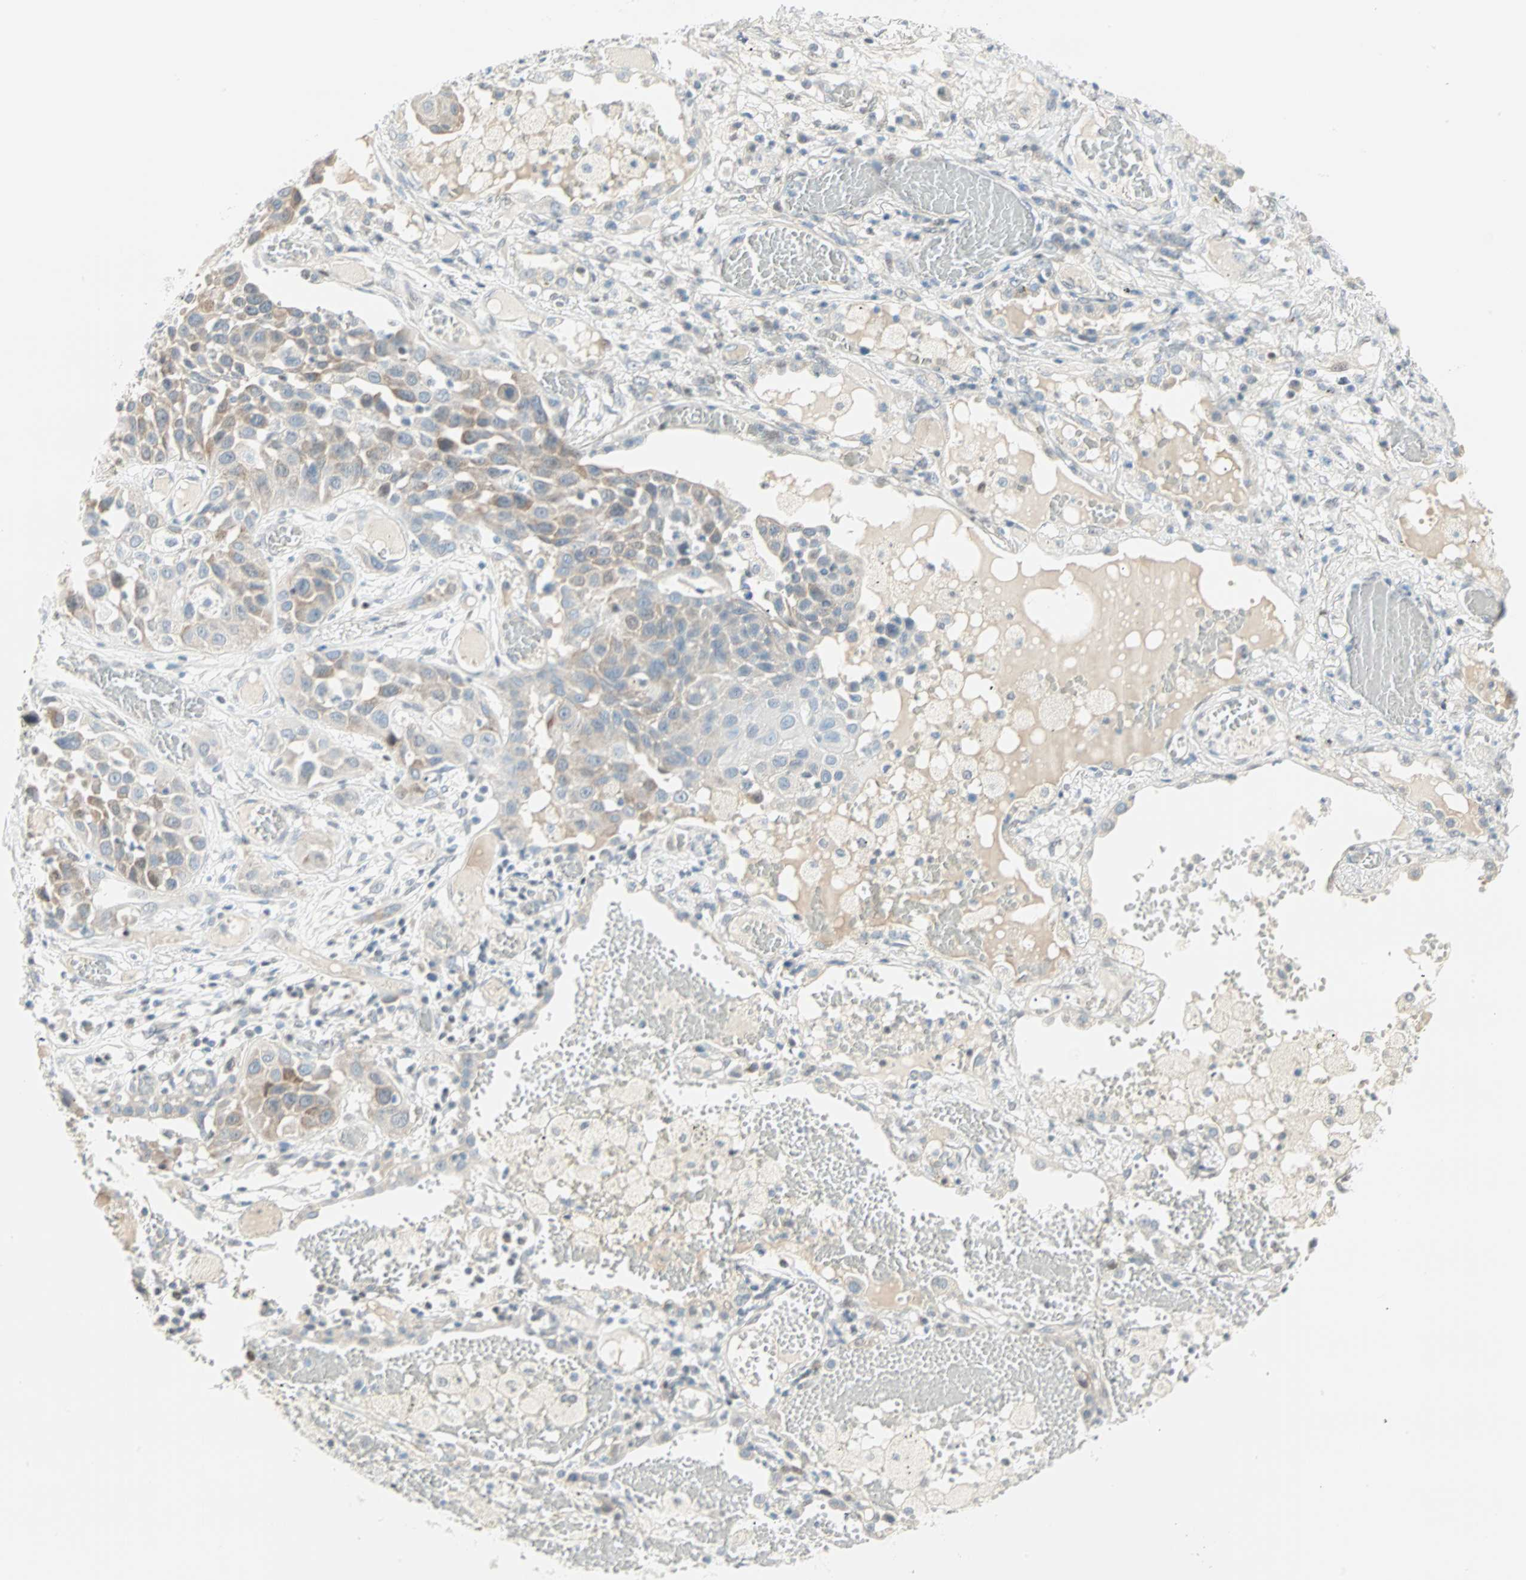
{"staining": {"intensity": "weak", "quantity": "<25%", "location": "cytoplasmic/membranous"}, "tissue": "lung cancer", "cell_type": "Tumor cells", "image_type": "cancer", "snomed": [{"axis": "morphology", "description": "Squamous cell carcinoma, NOS"}, {"axis": "topography", "description": "Lung"}], "caption": "Immunohistochemistry of lung cancer (squamous cell carcinoma) shows no positivity in tumor cells.", "gene": "PKNOX1", "patient": {"sex": "male", "age": 71}}